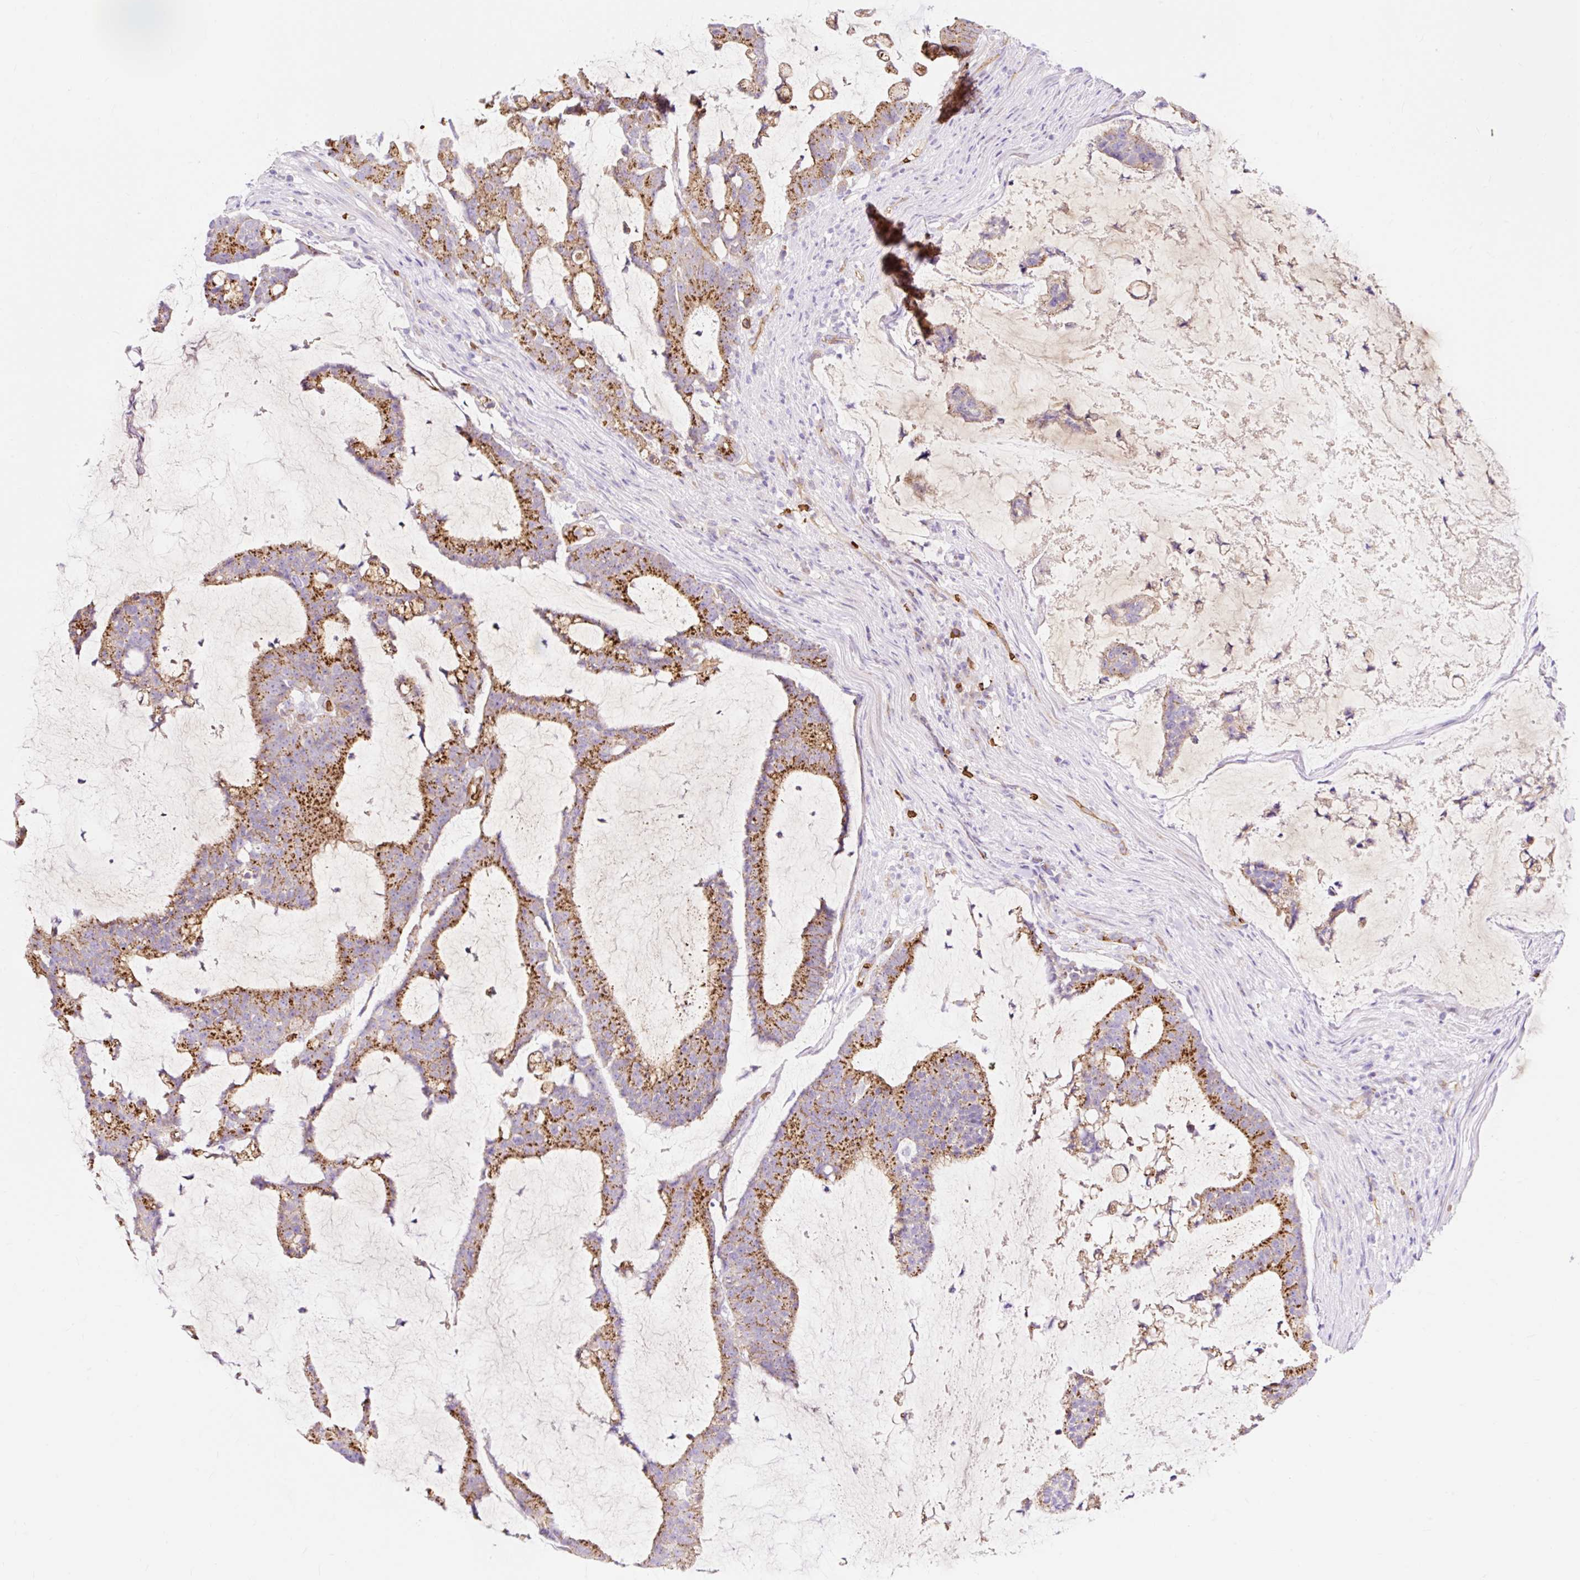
{"staining": {"intensity": "strong", "quantity": "25%-75%", "location": "cytoplasmic/membranous"}, "tissue": "colorectal cancer", "cell_type": "Tumor cells", "image_type": "cancer", "snomed": [{"axis": "morphology", "description": "Adenocarcinoma, NOS"}, {"axis": "topography", "description": "Colon"}], "caption": "DAB immunohistochemical staining of human colorectal adenocarcinoma shows strong cytoplasmic/membranous protein positivity in about 25%-75% of tumor cells.", "gene": "HIP1R", "patient": {"sex": "female", "age": 84}}